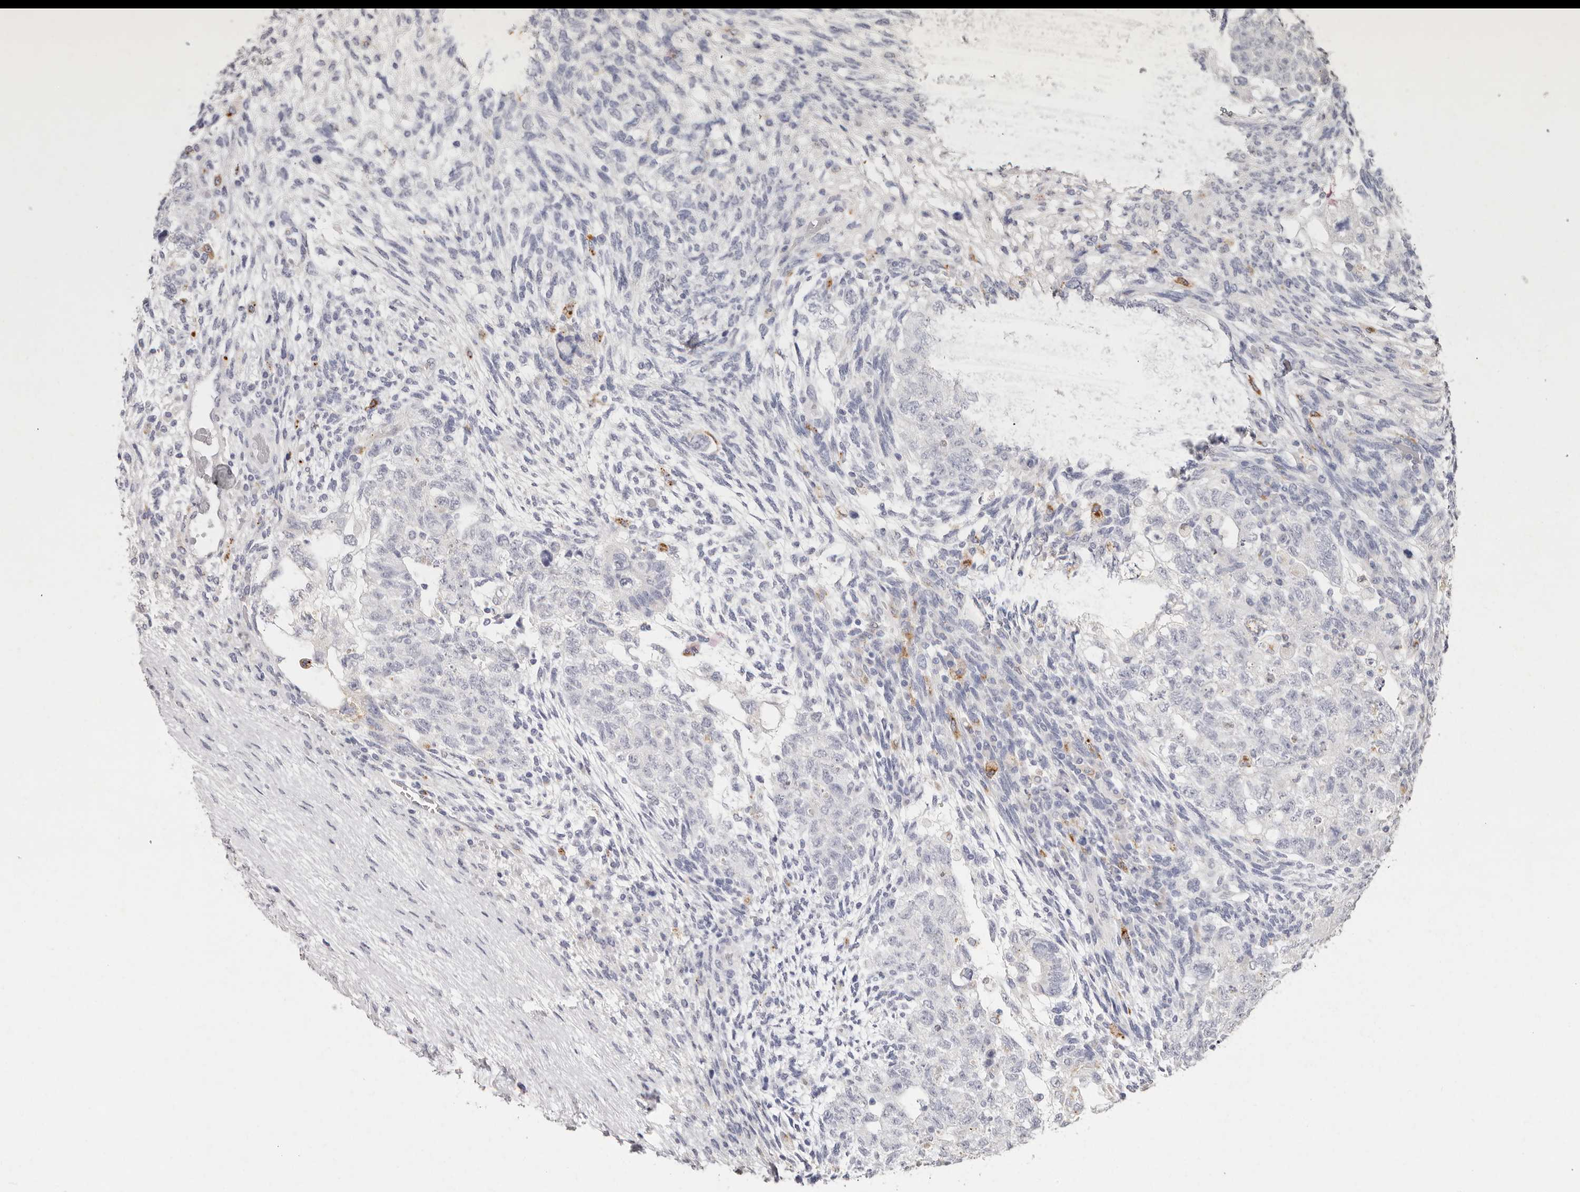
{"staining": {"intensity": "negative", "quantity": "none", "location": "none"}, "tissue": "testis cancer", "cell_type": "Tumor cells", "image_type": "cancer", "snomed": [{"axis": "morphology", "description": "Normal tissue, NOS"}, {"axis": "morphology", "description": "Carcinoma, Embryonal, NOS"}, {"axis": "topography", "description": "Testis"}], "caption": "Tumor cells are negative for brown protein staining in testis embryonal carcinoma.", "gene": "FAM185A", "patient": {"sex": "male", "age": 36}}